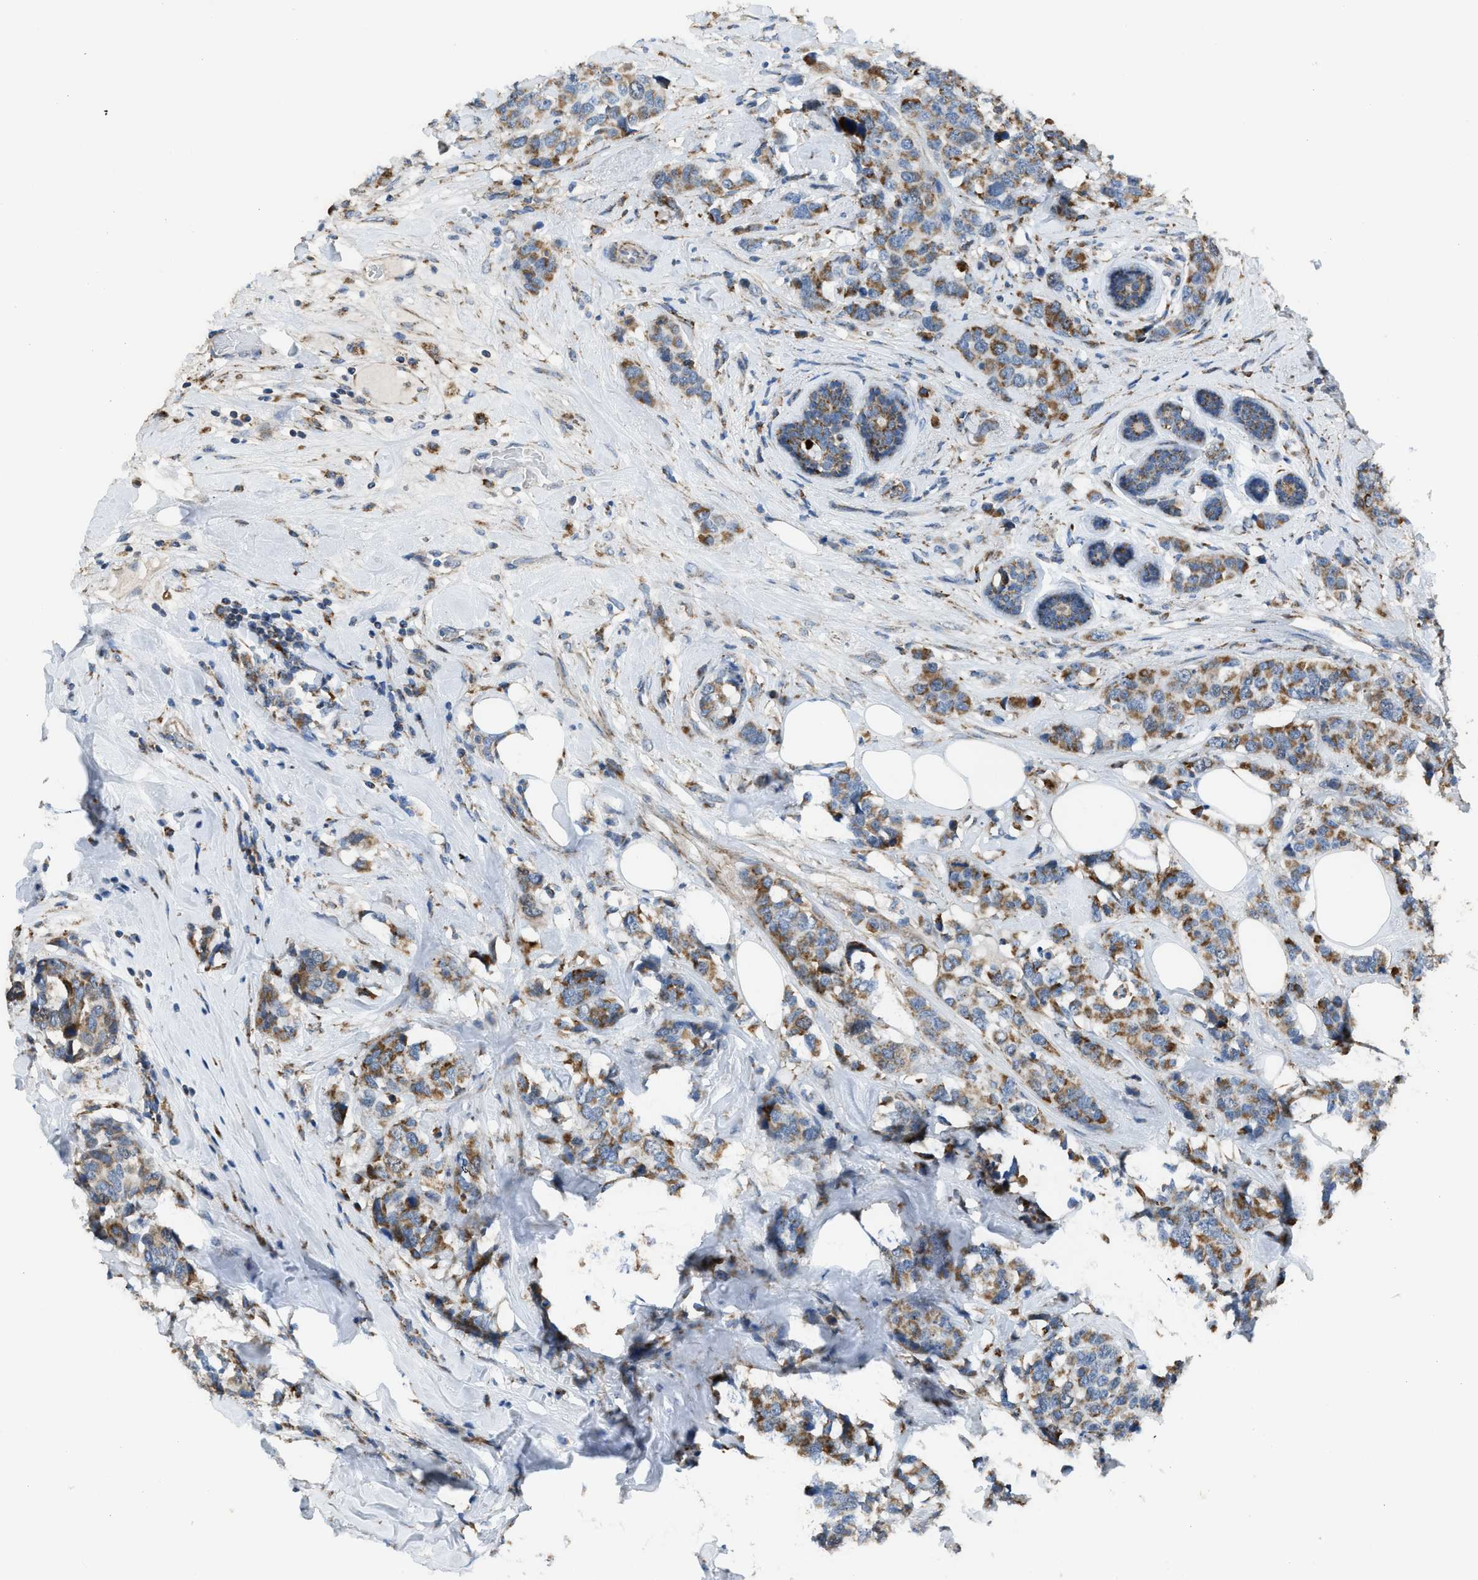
{"staining": {"intensity": "moderate", "quantity": ">75%", "location": "cytoplasmic/membranous"}, "tissue": "breast cancer", "cell_type": "Tumor cells", "image_type": "cancer", "snomed": [{"axis": "morphology", "description": "Lobular carcinoma"}, {"axis": "topography", "description": "Breast"}], "caption": "A photomicrograph of breast cancer (lobular carcinoma) stained for a protein displays moderate cytoplasmic/membranous brown staining in tumor cells. The staining was performed using DAB (3,3'-diaminobenzidine) to visualize the protein expression in brown, while the nuclei were stained in blue with hematoxylin (Magnification: 20x).", "gene": "SMIM20", "patient": {"sex": "female", "age": 59}}